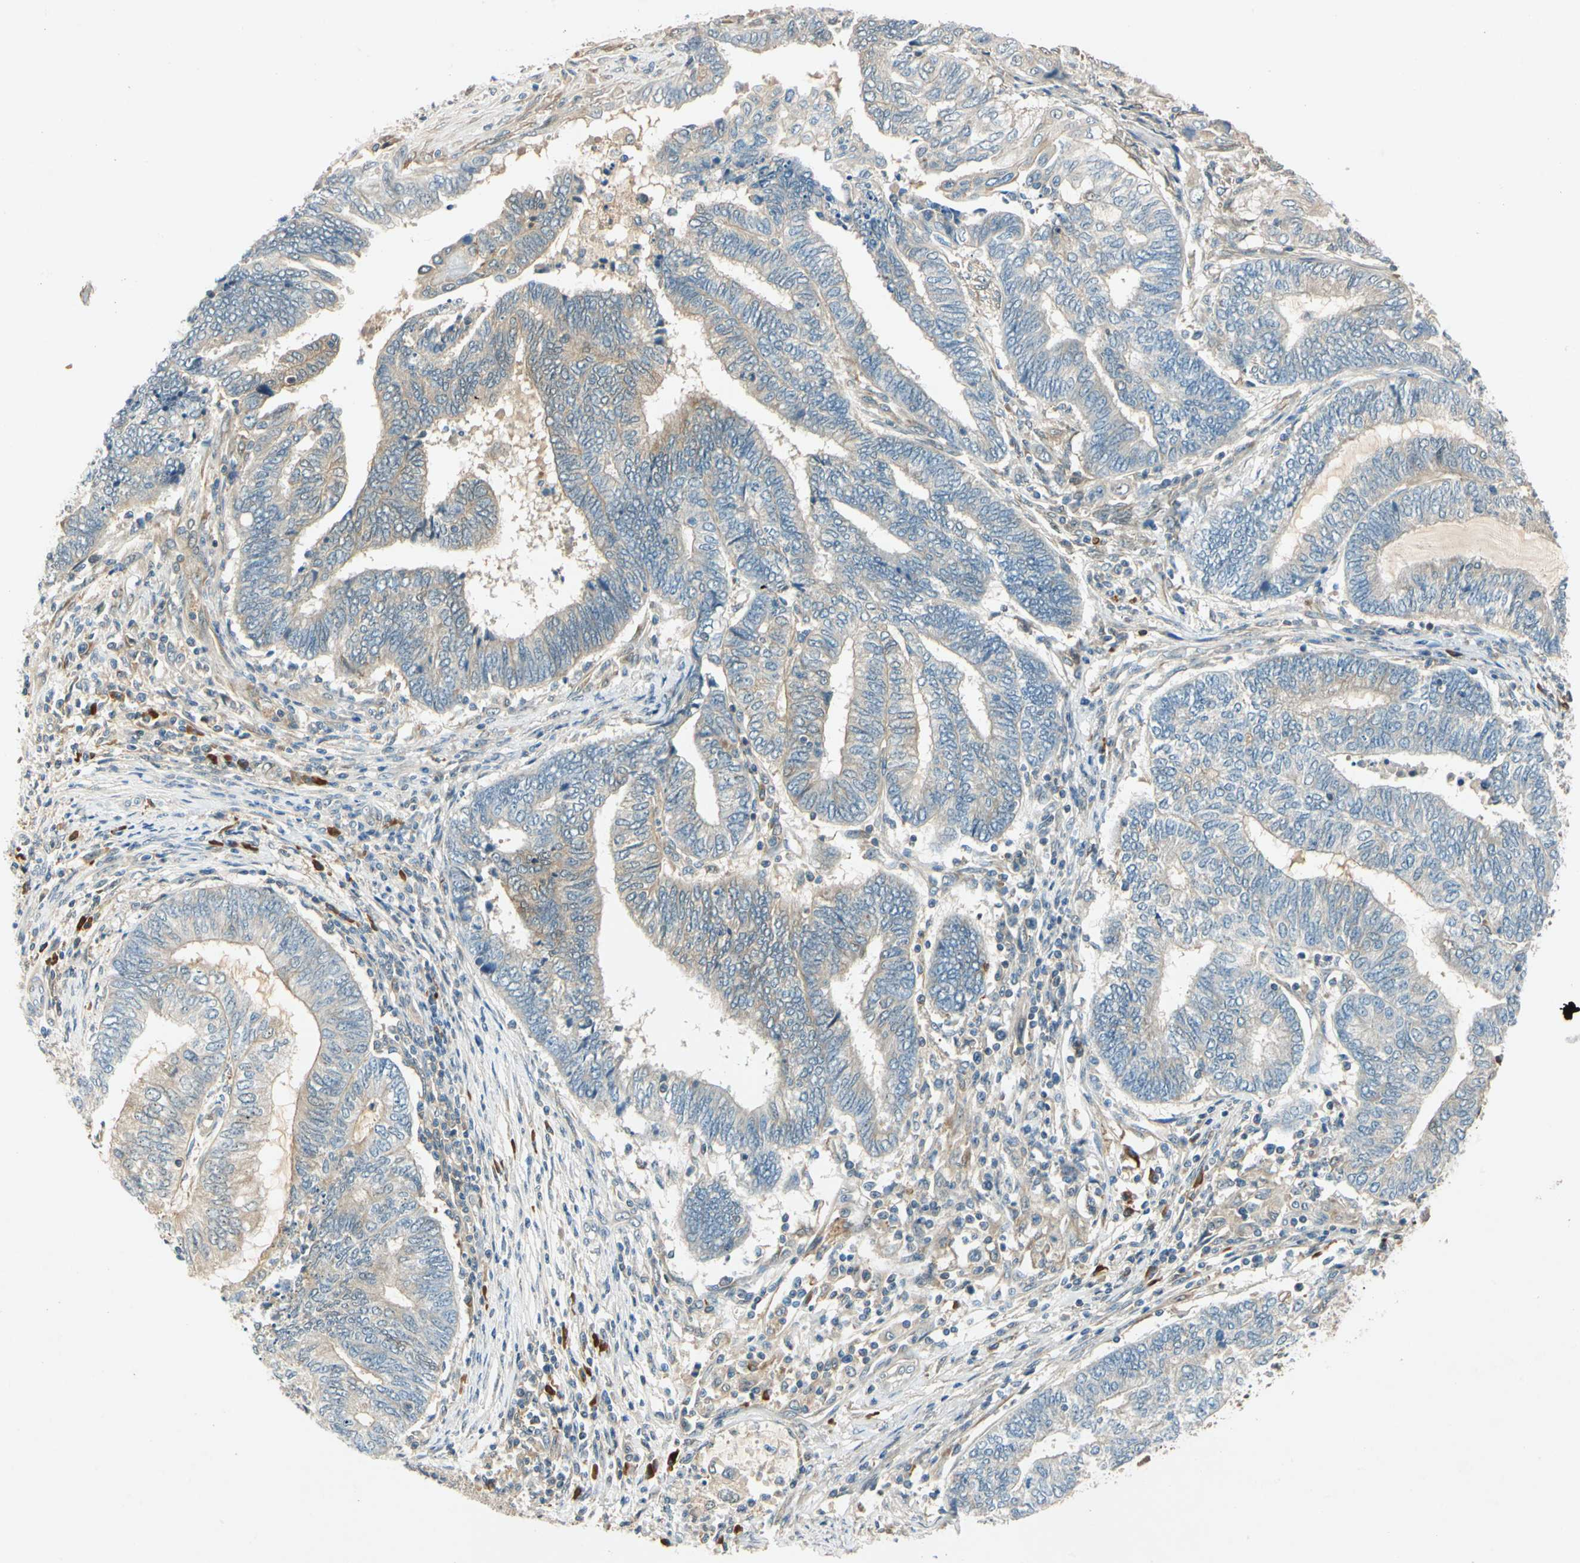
{"staining": {"intensity": "weak", "quantity": "25%-75%", "location": "cytoplasmic/membranous"}, "tissue": "endometrial cancer", "cell_type": "Tumor cells", "image_type": "cancer", "snomed": [{"axis": "morphology", "description": "Adenocarcinoma, NOS"}, {"axis": "topography", "description": "Uterus"}, {"axis": "topography", "description": "Endometrium"}], "caption": "Protein staining of endometrial cancer tissue displays weak cytoplasmic/membranous expression in approximately 25%-75% of tumor cells.", "gene": "WIPI1", "patient": {"sex": "female", "age": 70}}